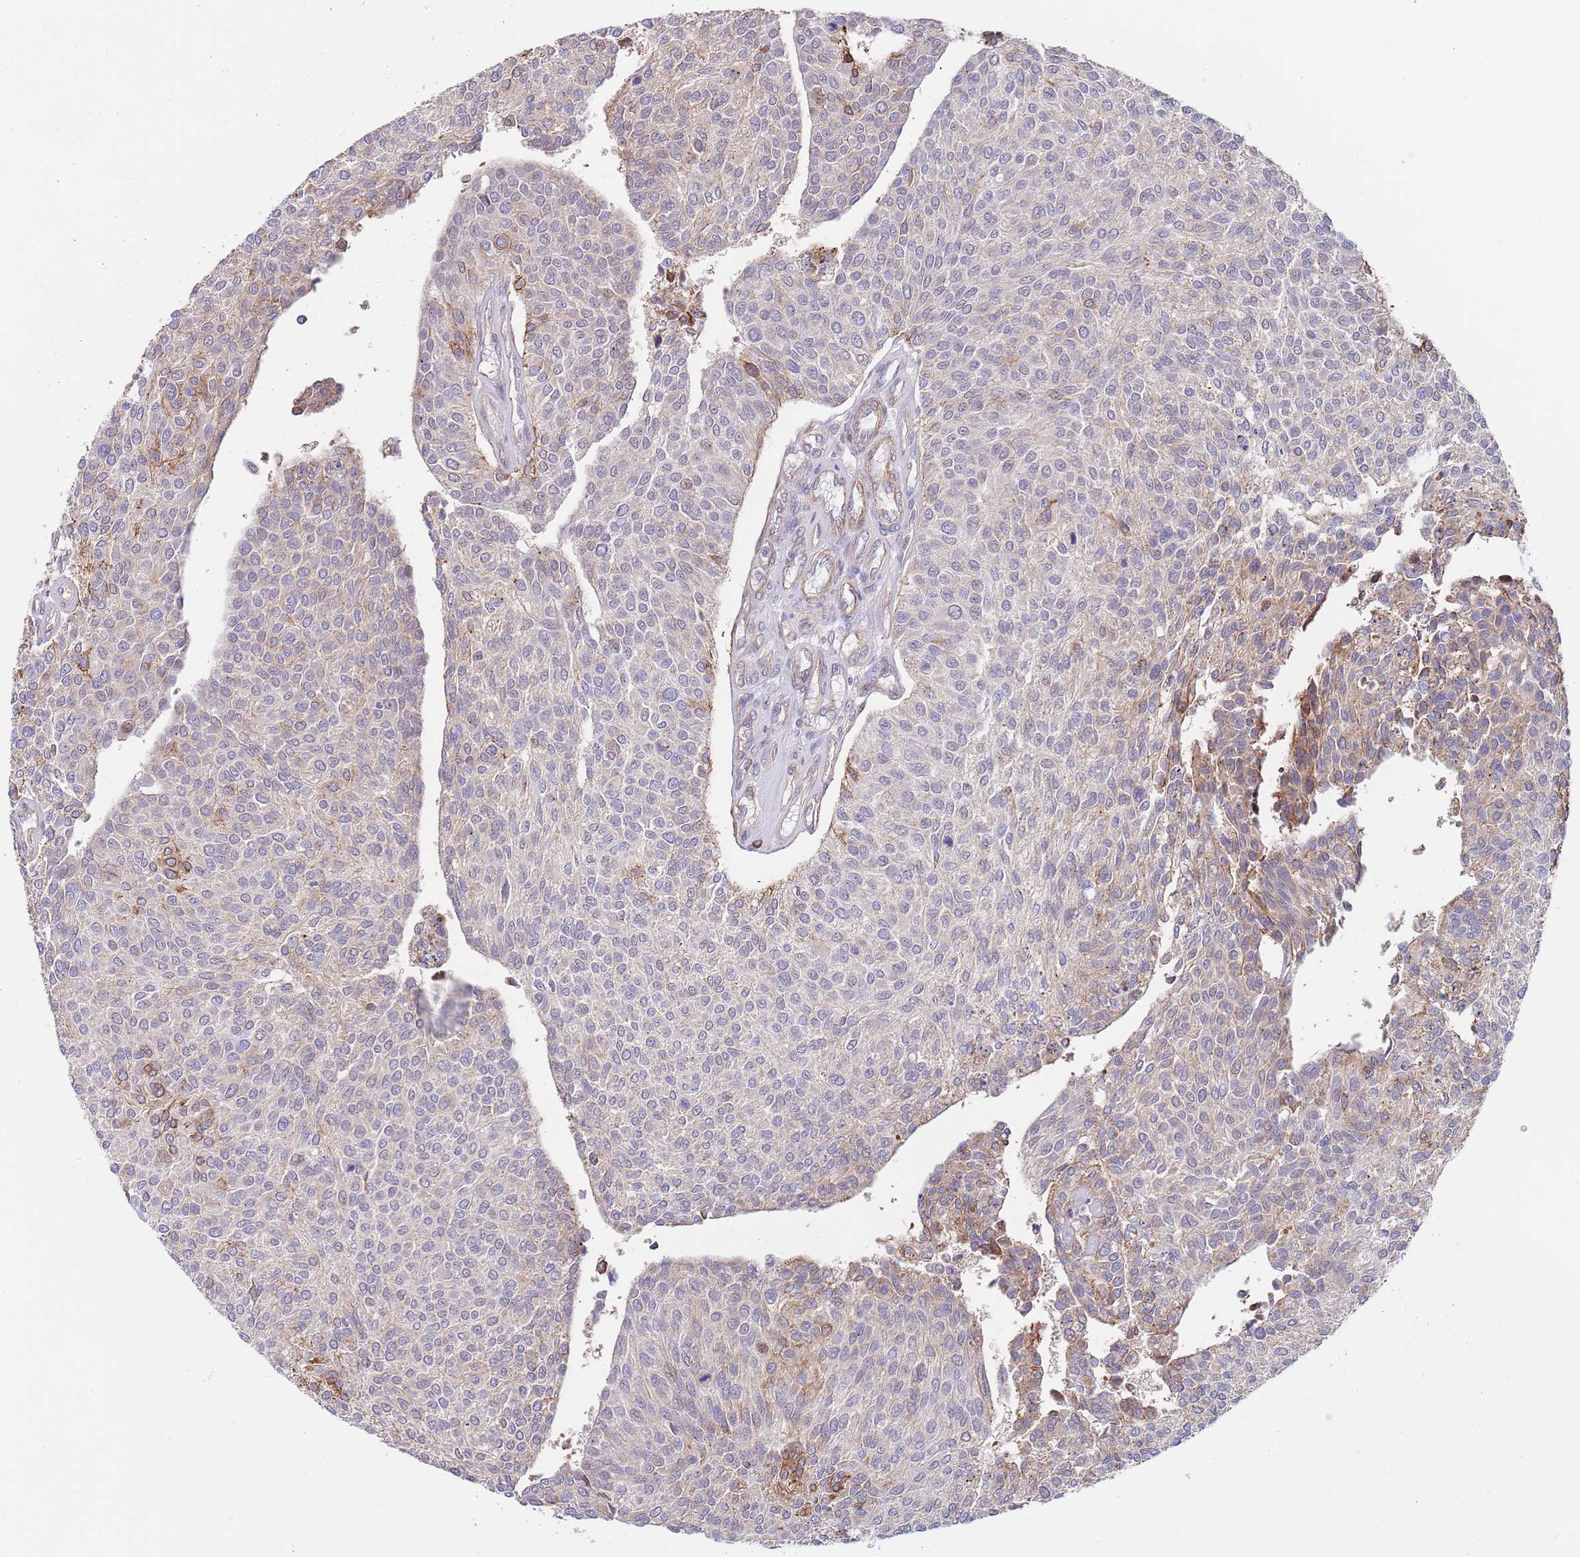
{"staining": {"intensity": "moderate", "quantity": "<25%", "location": "cytoplasmic/membranous"}, "tissue": "urothelial cancer", "cell_type": "Tumor cells", "image_type": "cancer", "snomed": [{"axis": "morphology", "description": "Urothelial carcinoma, NOS"}, {"axis": "topography", "description": "Urinary bladder"}], "caption": "Urothelial cancer stained with immunohistochemistry shows moderate cytoplasmic/membranous positivity in about <25% of tumor cells.", "gene": "BPNT1", "patient": {"sex": "male", "age": 55}}